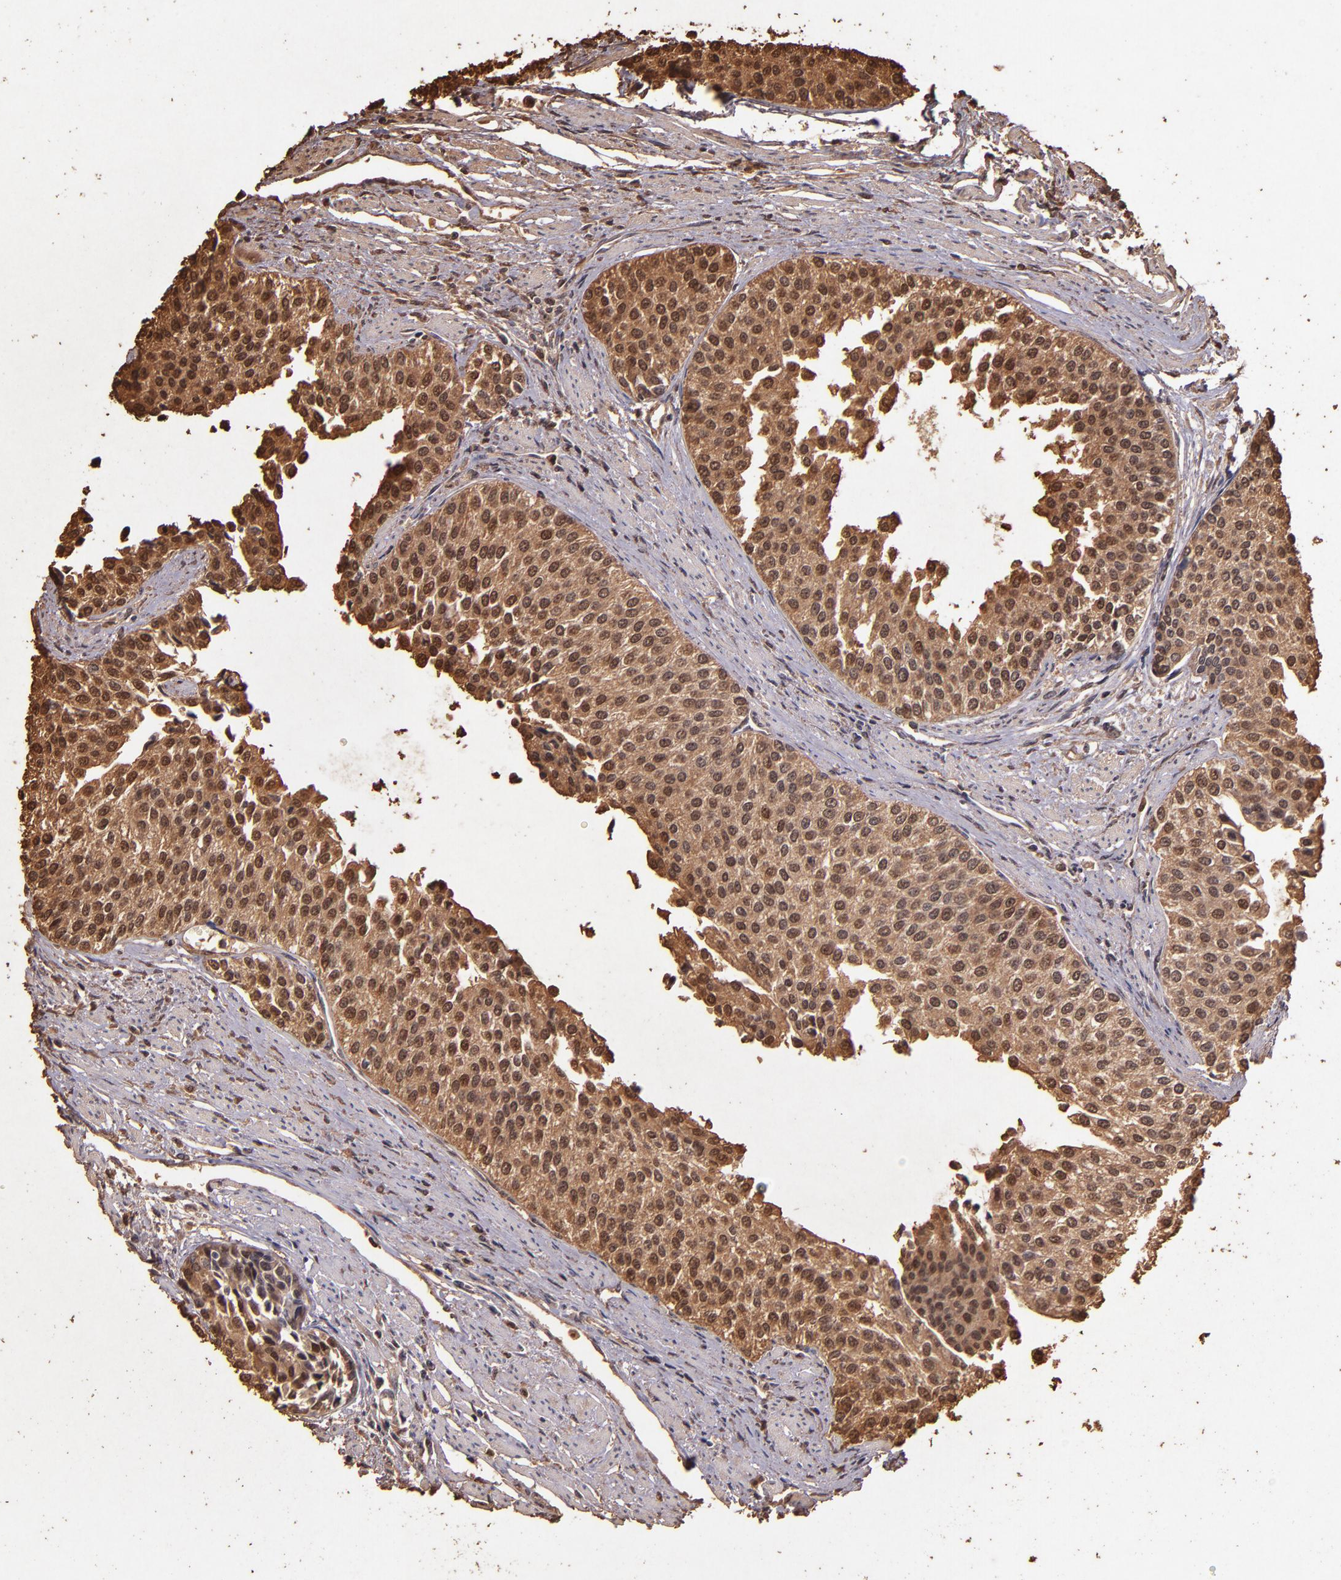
{"staining": {"intensity": "moderate", "quantity": ">75%", "location": "cytoplasmic/membranous,nuclear"}, "tissue": "urothelial cancer", "cell_type": "Tumor cells", "image_type": "cancer", "snomed": [{"axis": "morphology", "description": "Urothelial carcinoma, Low grade"}, {"axis": "topography", "description": "Urinary bladder"}], "caption": "Moderate cytoplasmic/membranous and nuclear staining is seen in about >75% of tumor cells in urothelial cancer. The staining was performed using DAB to visualize the protein expression in brown, while the nuclei were stained in blue with hematoxylin (Magnification: 20x).", "gene": "S100A6", "patient": {"sex": "female", "age": 73}}